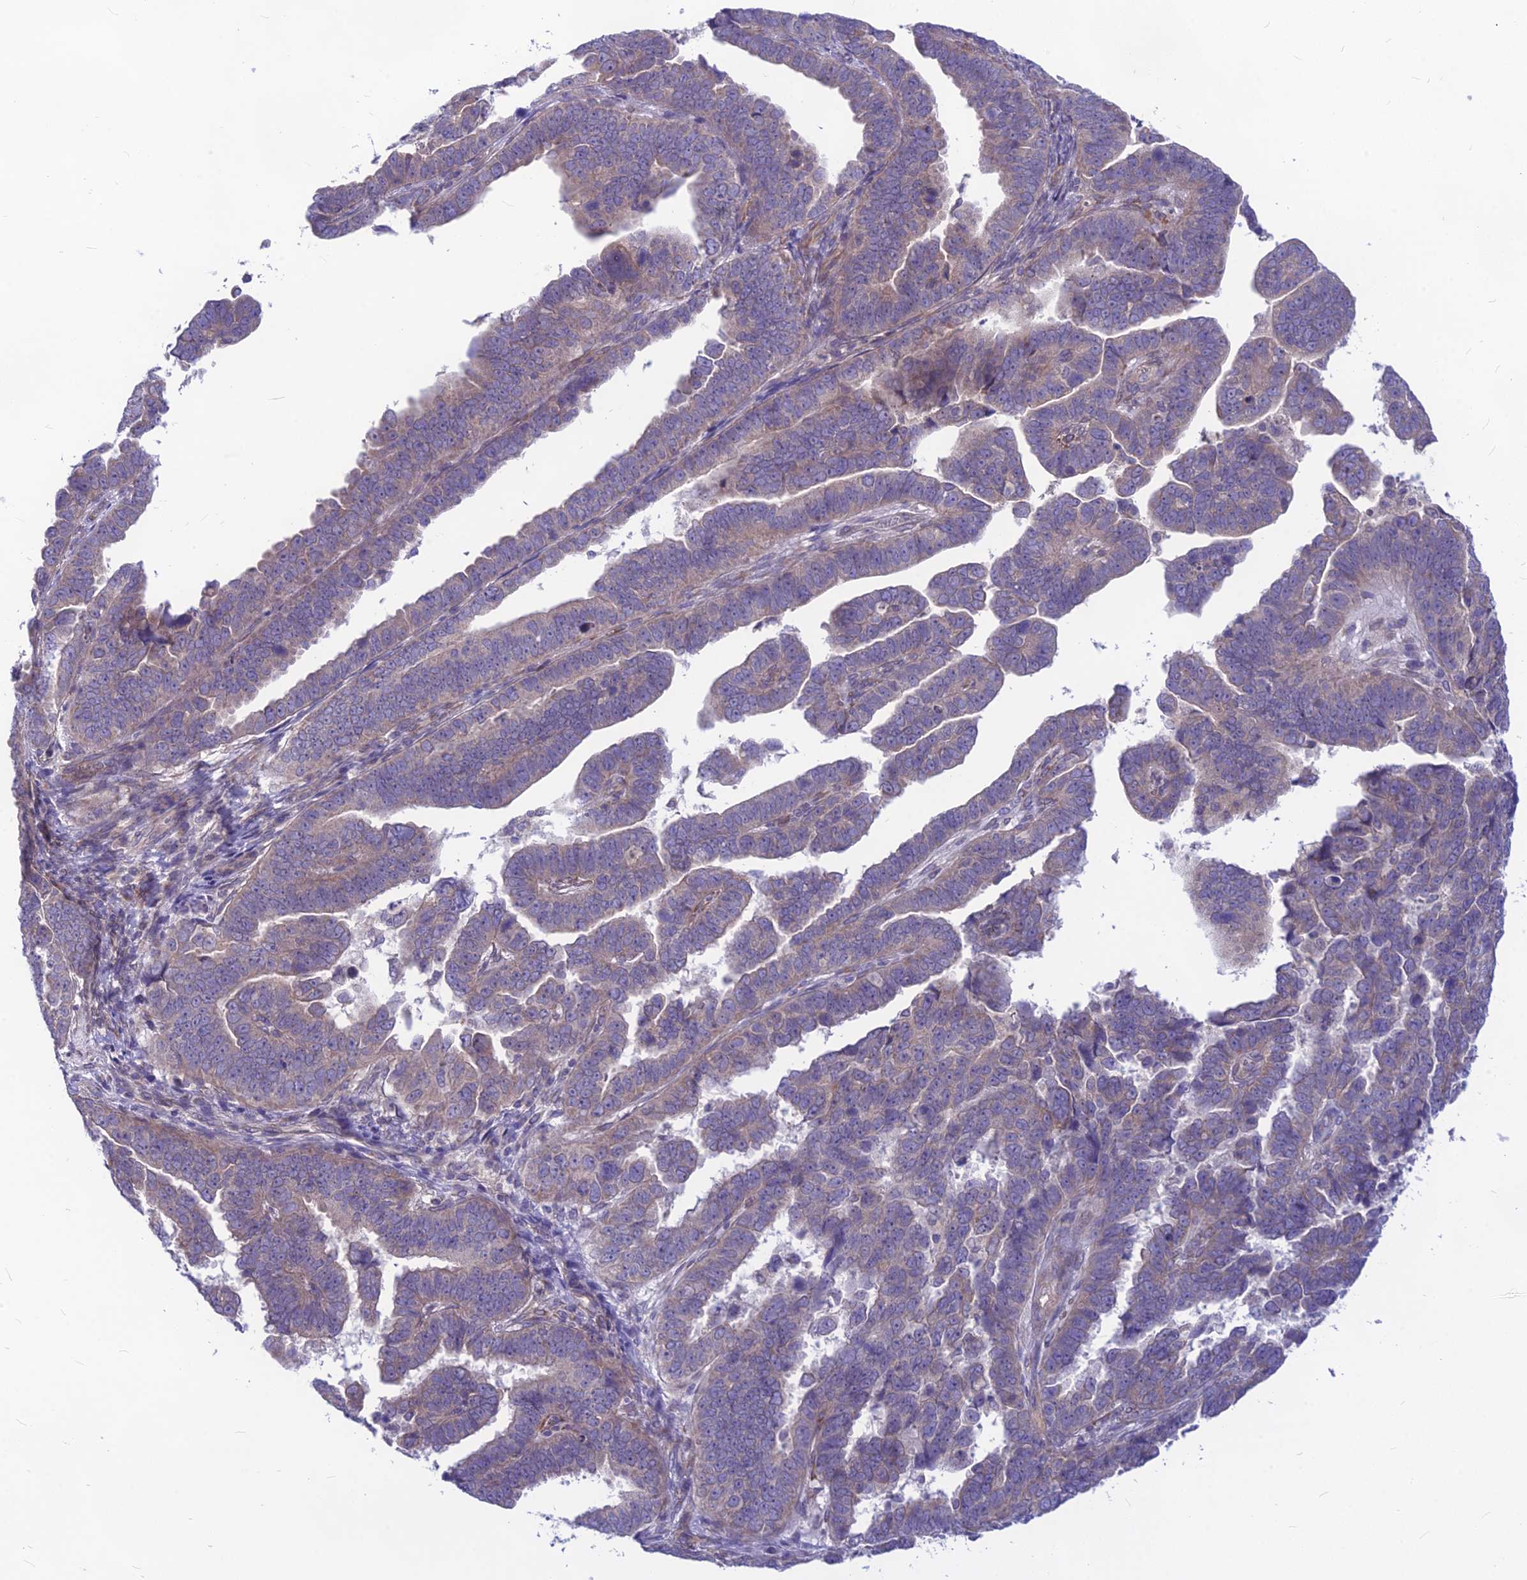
{"staining": {"intensity": "weak", "quantity": "<25%", "location": "cytoplasmic/membranous"}, "tissue": "endometrial cancer", "cell_type": "Tumor cells", "image_type": "cancer", "snomed": [{"axis": "morphology", "description": "Adenocarcinoma, NOS"}, {"axis": "topography", "description": "Endometrium"}], "caption": "IHC image of neoplastic tissue: adenocarcinoma (endometrial) stained with DAB demonstrates no significant protein positivity in tumor cells.", "gene": "PTCD2", "patient": {"sex": "female", "age": 75}}